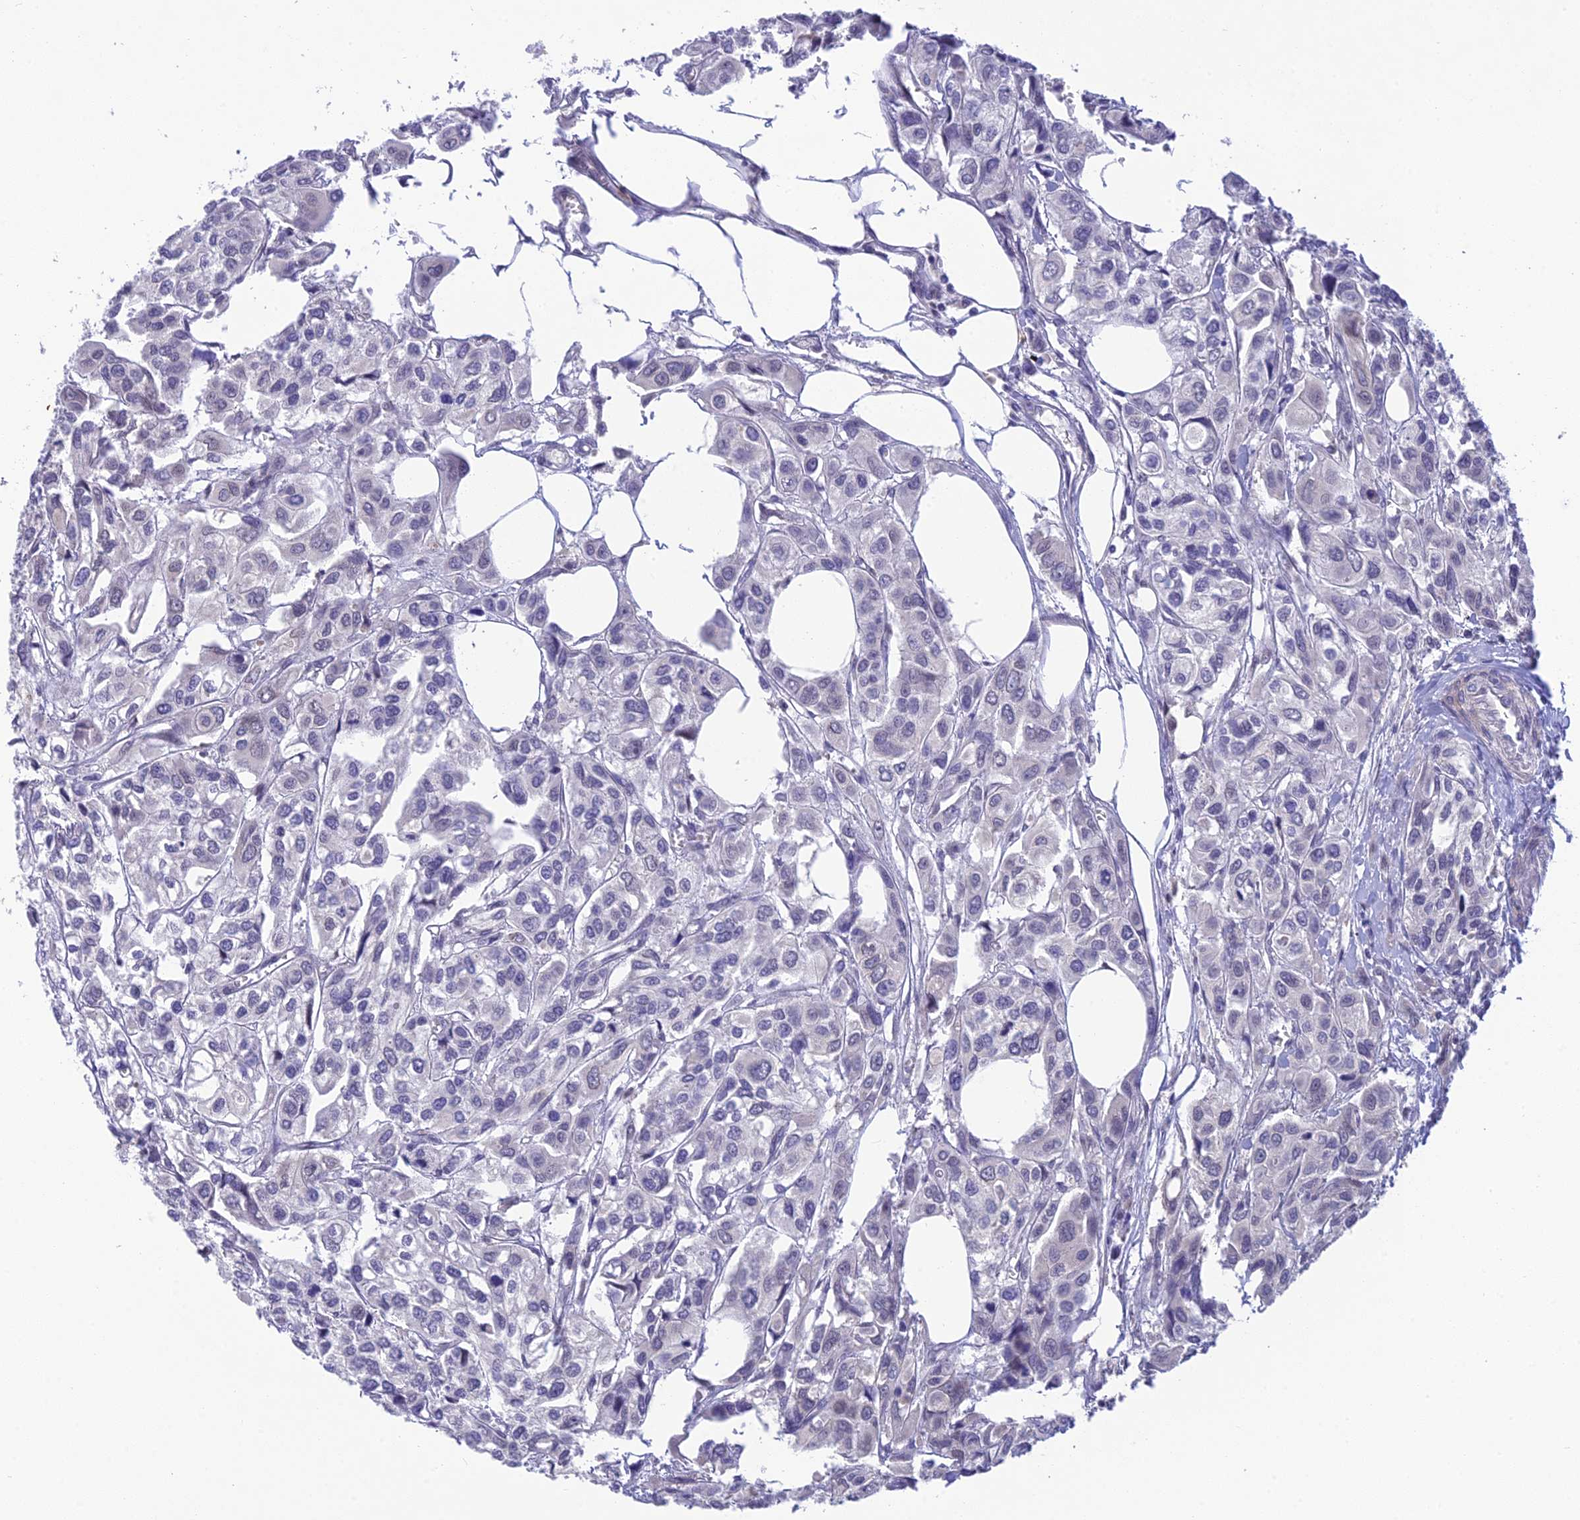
{"staining": {"intensity": "negative", "quantity": "none", "location": "none"}, "tissue": "urothelial cancer", "cell_type": "Tumor cells", "image_type": "cancer", "snomed": [{"axis": "morphology", "description": "Urothelial carcinoma, High grade"}, {"axis": "topography", "description": "Urinary bladder"}], "caption": "An image of urothelial cancer stained for a protein reveals no brown staining in tumor cells.", "gene": "BMT2", "patient": {"sex": "male", "age": 67}}